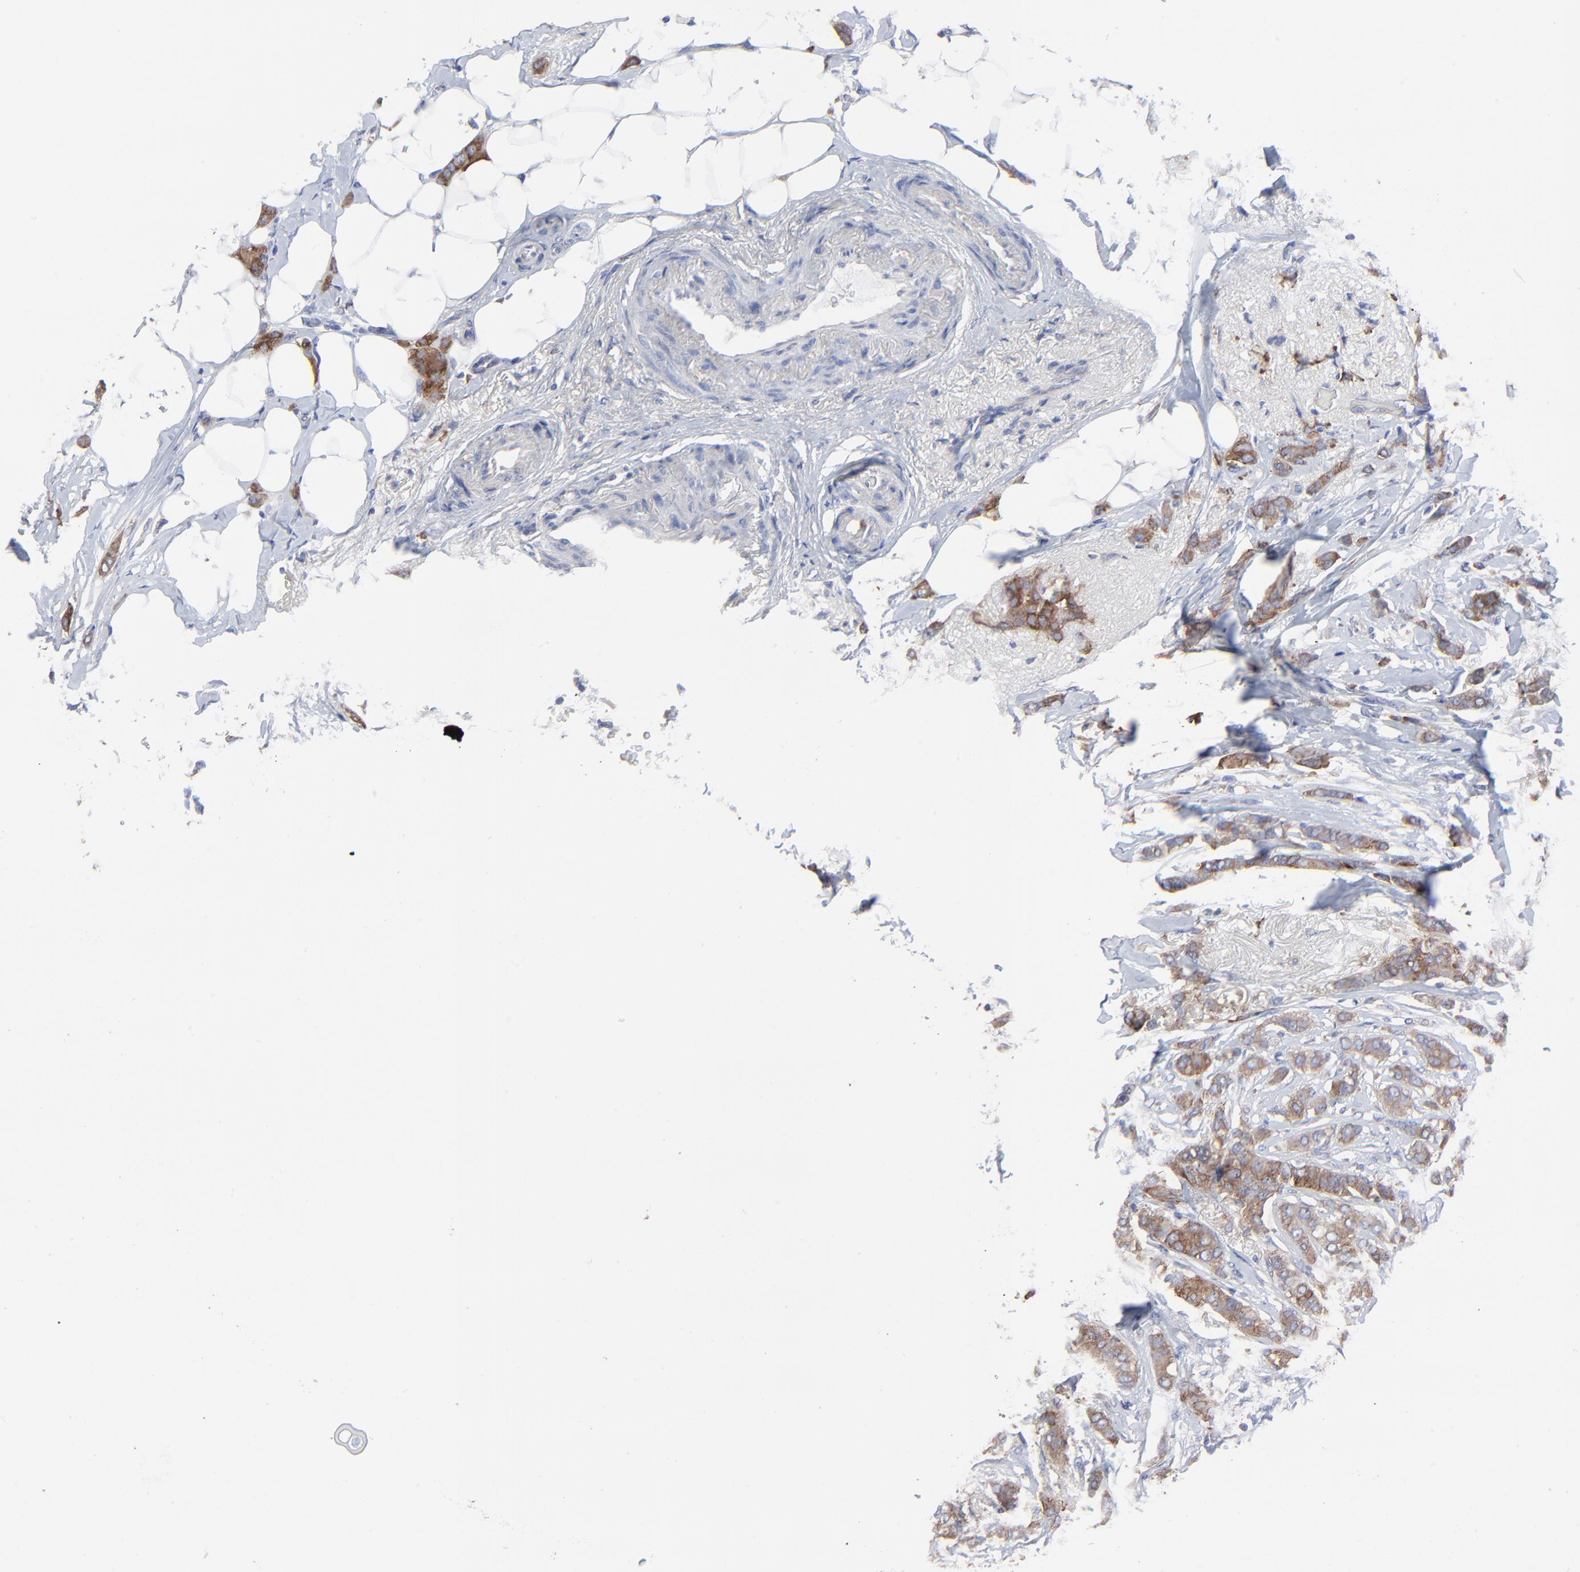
{"staining": {"intensity": "moderate", "quantity": ">75%", "location": "cytoplasmic/membranous"}, "tissue": "breast cancer", "cell_type": "Tumor cells", "image_type": "cancer", "snomed": [{"axis": "morphology", "description": "Lobular carcinoma"}, {"axis": "topography", "description": "Breast"}], "caption": "DAB immunohistochemical staining of breast cancer (lobular carcinoma) shows moderate cytoplasmic/membranous protein staining in about >75% of tumor cells. (Stains: DAB (3,3'-diaminobenzidine) in brown, nuclei in blue, Microscopy: brightfield microscopy at high magnification).", "gene": "PPFIBP2", "patient": {"sex": "female", "age": 55}}